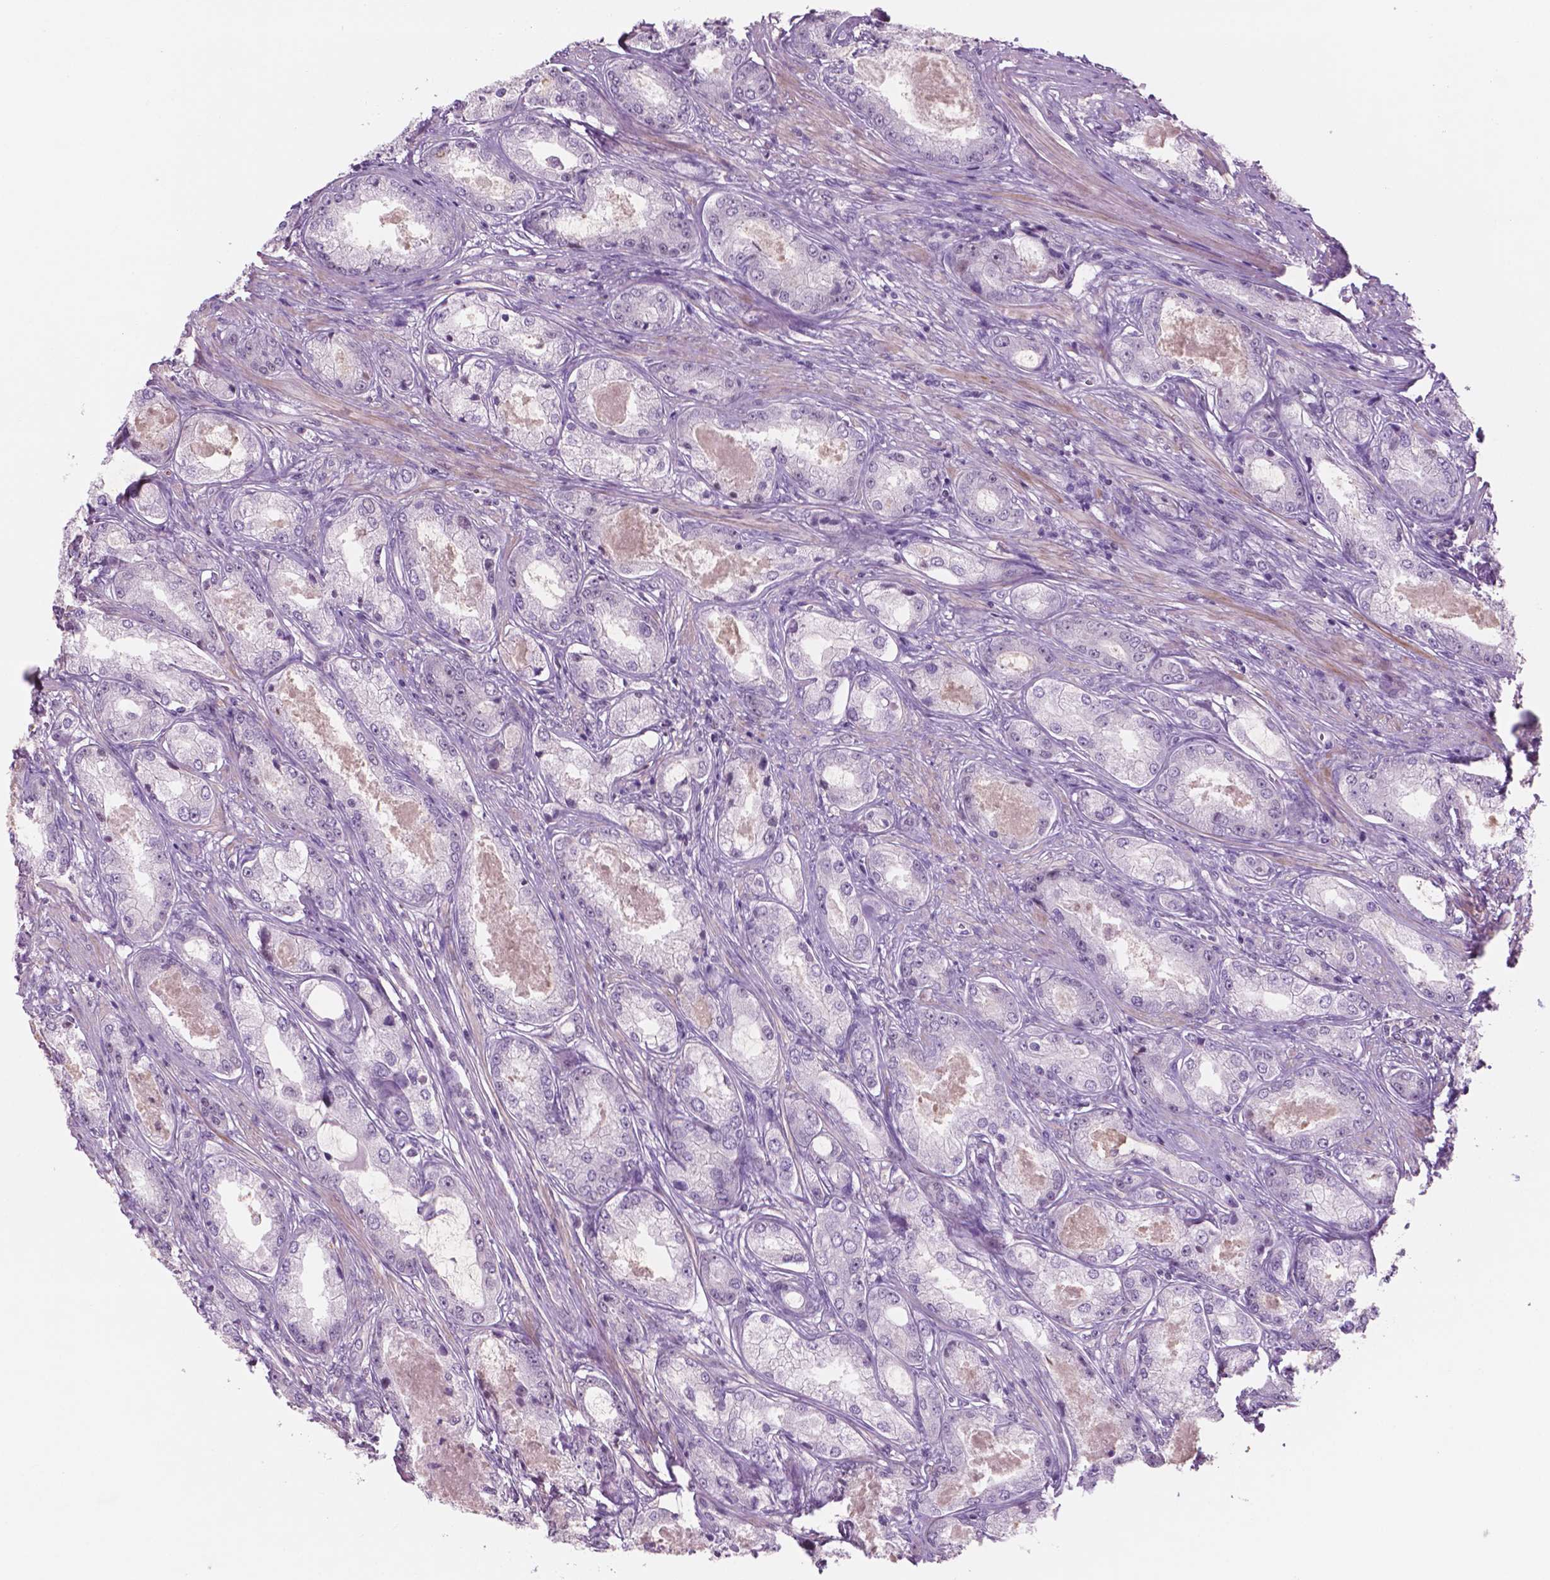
{"staining": {"intensity": "negative", "quantity": "none", "location": "none"}, "tissue": "prostate cancer", "cell_type": "Tumor cells", "image_type": "cancer", "snomed": [{"axis": "morphology", "description": "Adenocarcinoma, Low grade"}, {"axis": "topography", "description": "Prostate"}], "caption": "Low-grade adenocarcinoma (prostate) stained for a protein using immunohistochemistry (IHC) reveals no staining tumor cells.", "gene": "CTR9", "patient": {"sex": "male", "age": 68}}